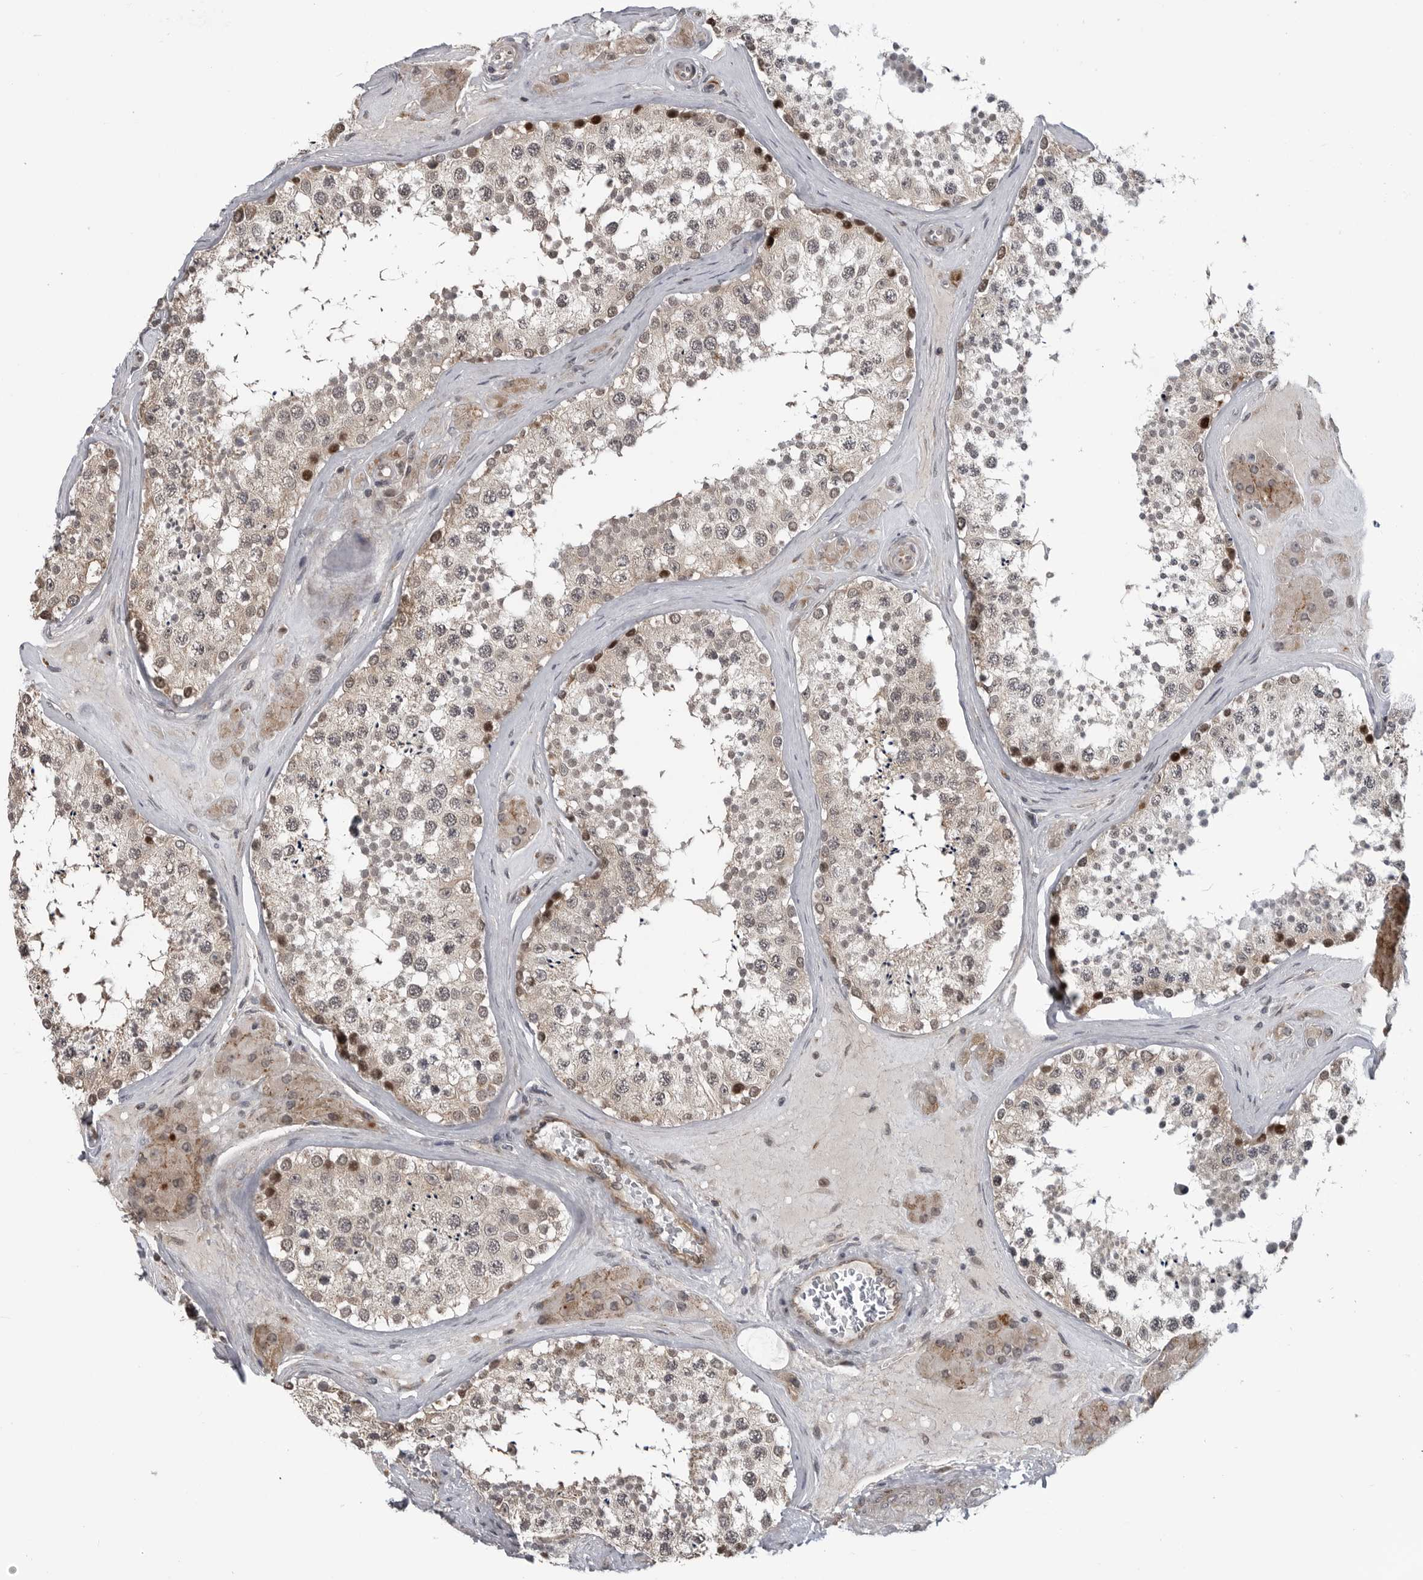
{"staining": {"intensity": "strong", "quantity": "<25%", "location": "cytoplasmic/membranous,nuclear"}, "tissue": "testis", "cell_type": "Cells in seminiferous ducts", "image_type": "normal", "snomed": [{"axis": "morphology", "description": "Normal tissue, NOS"}, {"axis": "topography", "description": "Testis"}], "caption": "This is a micrograph of IHC staining of benign testis, which shows strong positivity in the cytoplasmic/membranous,nuclear of cells in seminiferous ducts.", "gene": "FAAP100", "patient": {"sex": "male", "age": 46}}